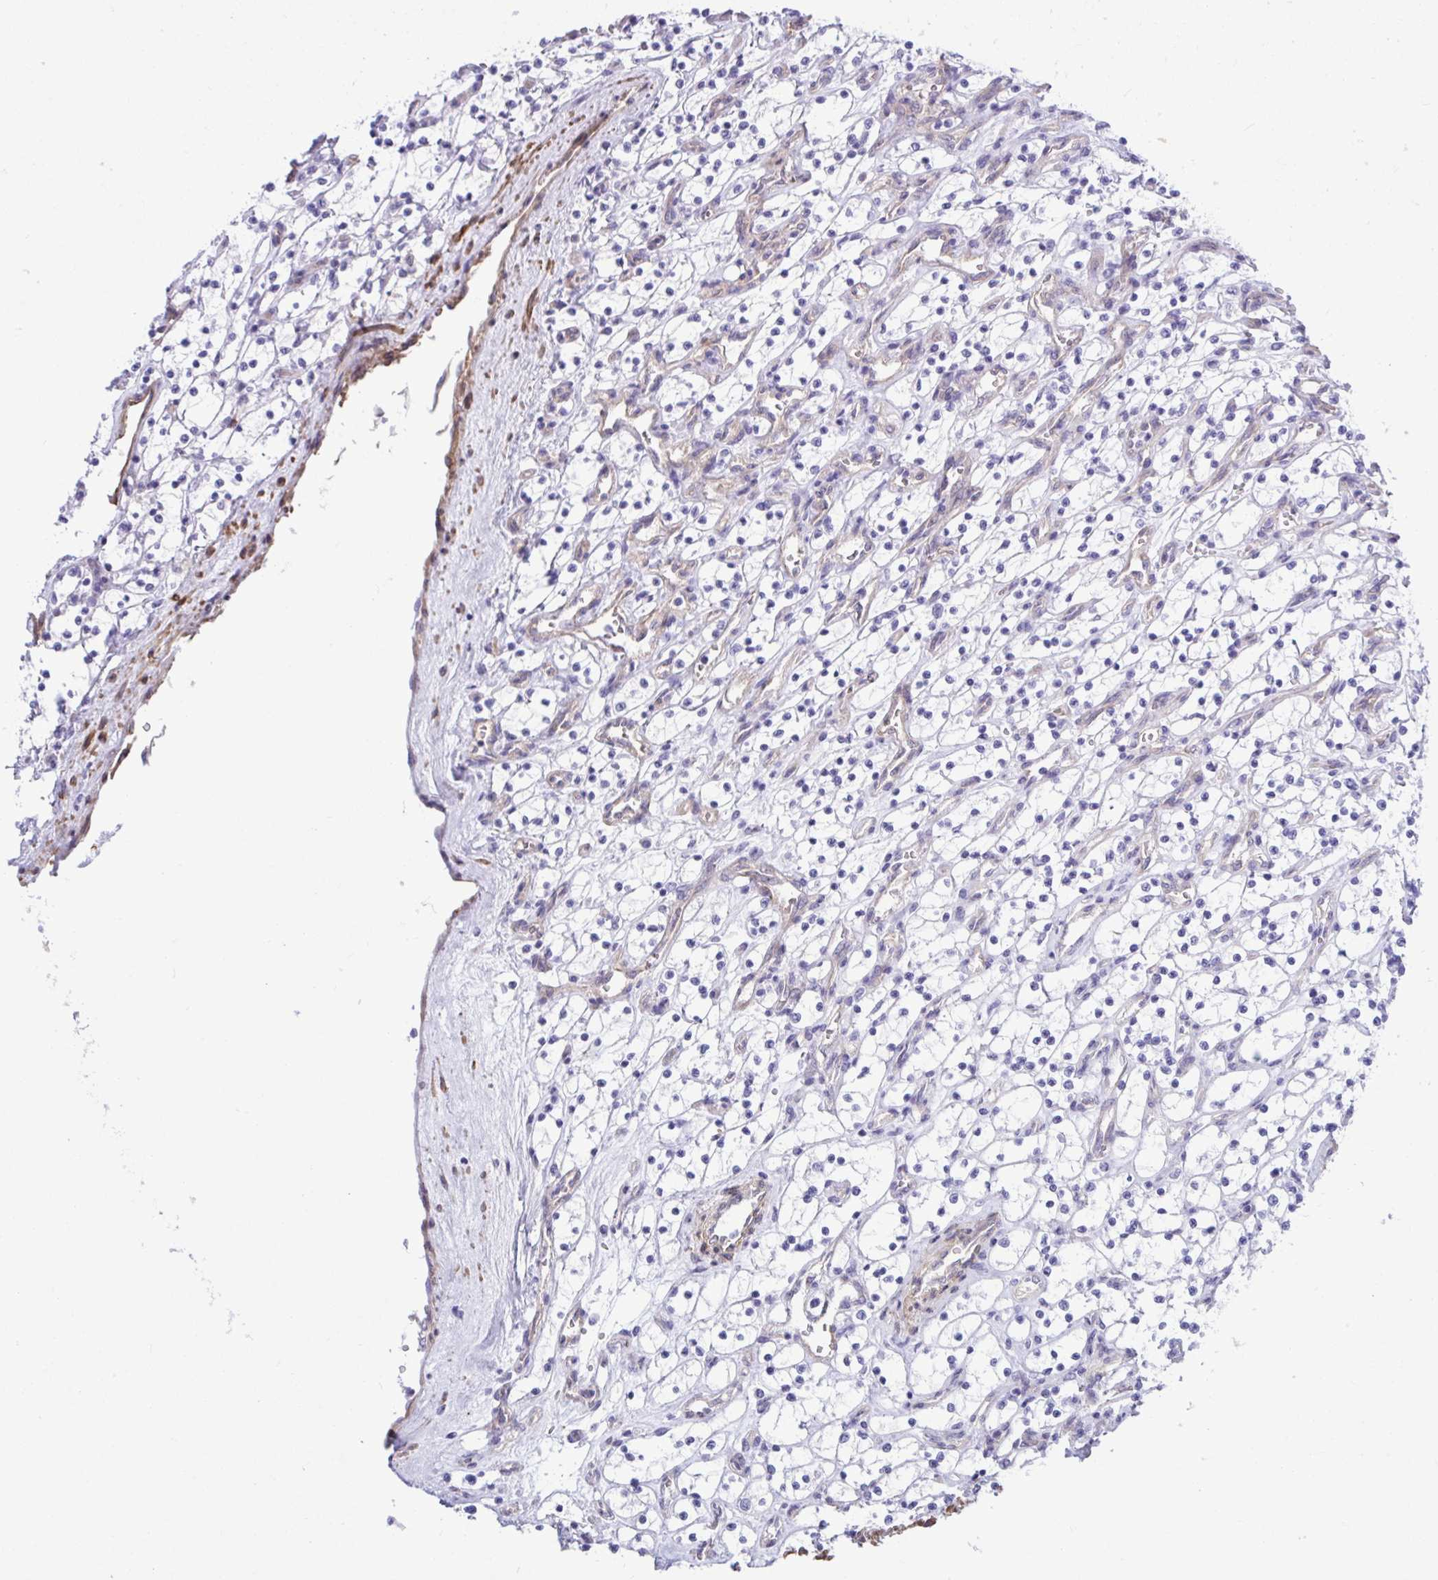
{"staining": {"intensity": "negative", "quantity": "none", "location": "none"}, "tissue": "renal cancer", "cell_type": "Tumor cells", "image_type": "cancer", "snomed": [{"axis": "morphology", "description": "Adenocarcinoma, NOS"}, {"axis": "topography", "description": "Kidney"}], "caption": "The IHC image has no significant expression in tumor cells of renal cancer tissue.", "gene": "LIMS2", "patient": {"sex": "female", "age": 69}}